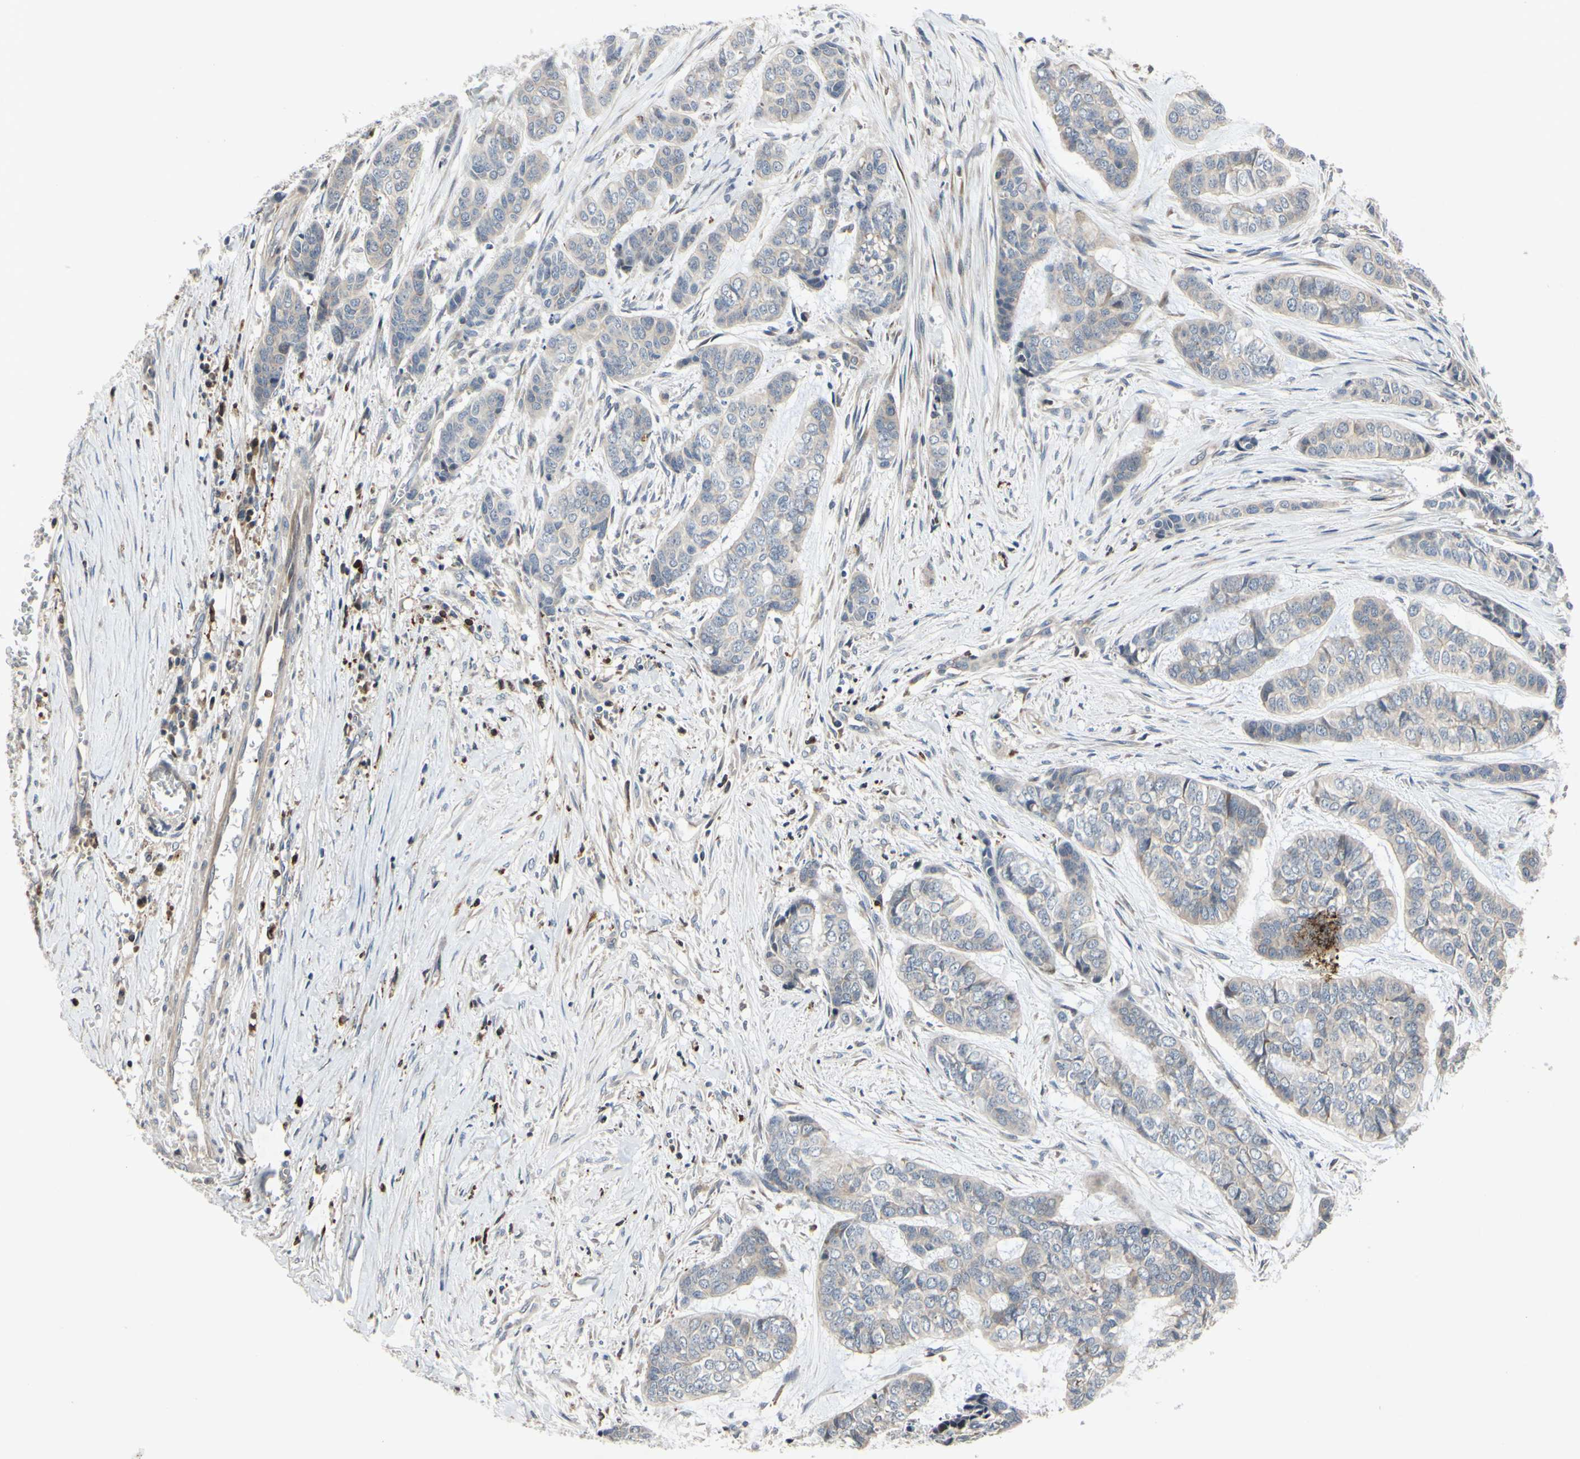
{"staining": {"intensity": "negative", "quantity": "none", "location": "none"}, "tissue": "skin cancer", "cell_type": "Tumor cells", "image_type": "cancer", "snomed": [{"axis": "morphology", "description": "Basal cell carcinoma"}, {"axis": "topography", "description": "Skin"}], "caption": "Immunohistochemical staining of human basal cell carcinoma (skin) shows no significant positivity in tumor cells.", "gene": "PLXNA2", "patient": {"sex": "female", "age": 64}}